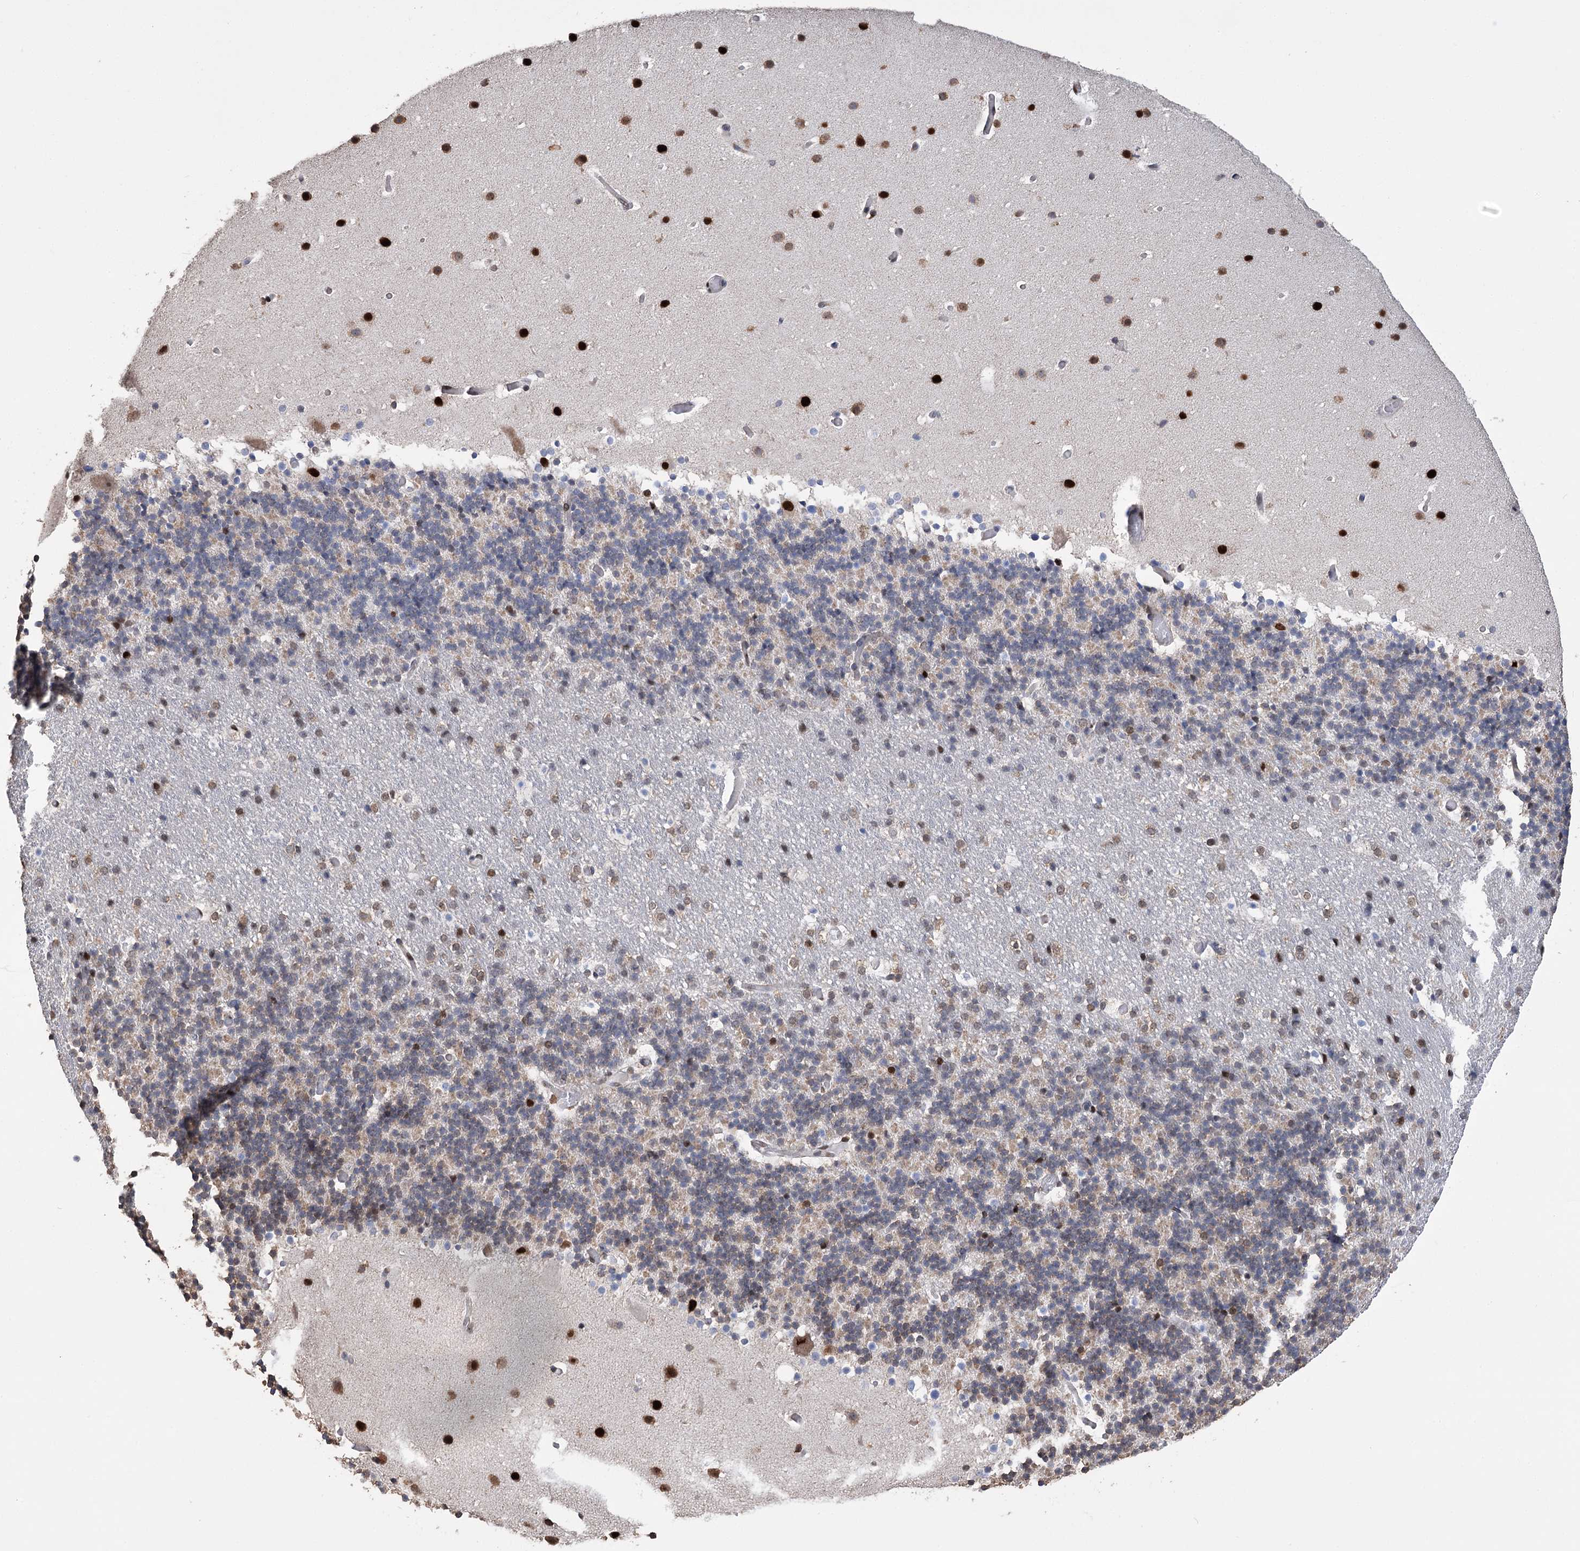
{"staining": {"intensity": "moderate", "quantity": "25%-75%", "location": "cytoplasmic/membranous"}, "tissue": "cerebellum", "cell_type": "Cells in granular layer", "image_type": "normal", "snomed": [{"axis": "morphology", "description": "Normal tissue, NOS"}, {"axis": "topography", "description": "Cerebellum"}], "caption": "The micrograph shows immunohistochemical staining of unremarkable cerebellum. There is moderate cytoplasmic/membranous positivity is seen in about 25%-75% of cells in granular layer. (DAB (3,3'-diaminobenzidine) IHC with brightfield microscopy, high magnification).", "gene": "NFU1", "patient": {"sex": "male", "age": 57}}